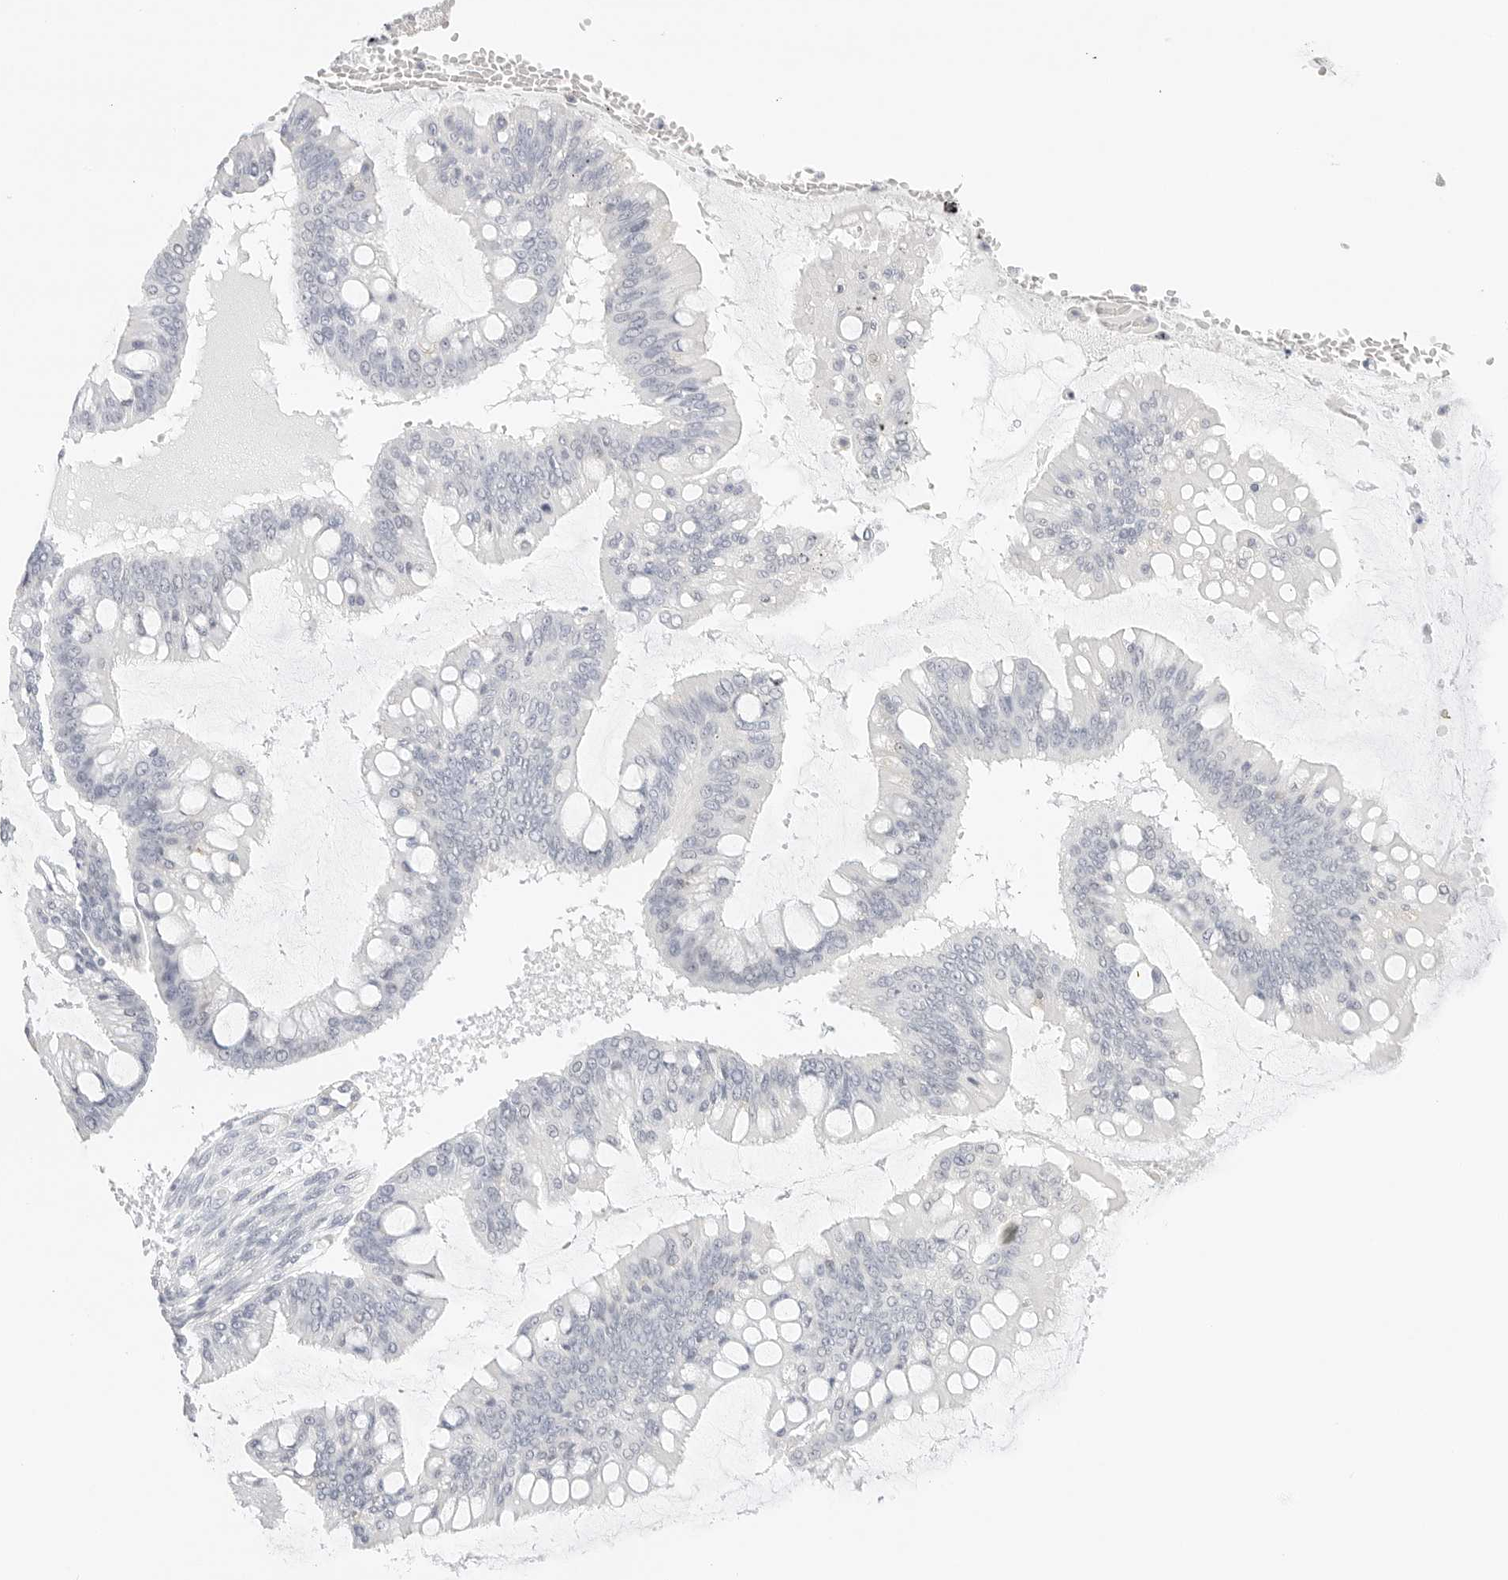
{"staining": {"intensity": "negative", "quantity": "none", "location": "none"}, "tissue": "ovarian cancer", "cell_type": "Tumor cells", "image_type": "cancer", "snomed": [{"axis": "morphology", "description": "Cystadenocarcinoma, mucinous, NOS"}, {"axis": "topography", "description": "Ovary"}], "caption": "This is an IHC image of ovarian mucinous cystadenocarcinoma. There is no staining in tumor cells.", "gene": "PCDH19", "patient": {"sex": "female", "age": 73}}